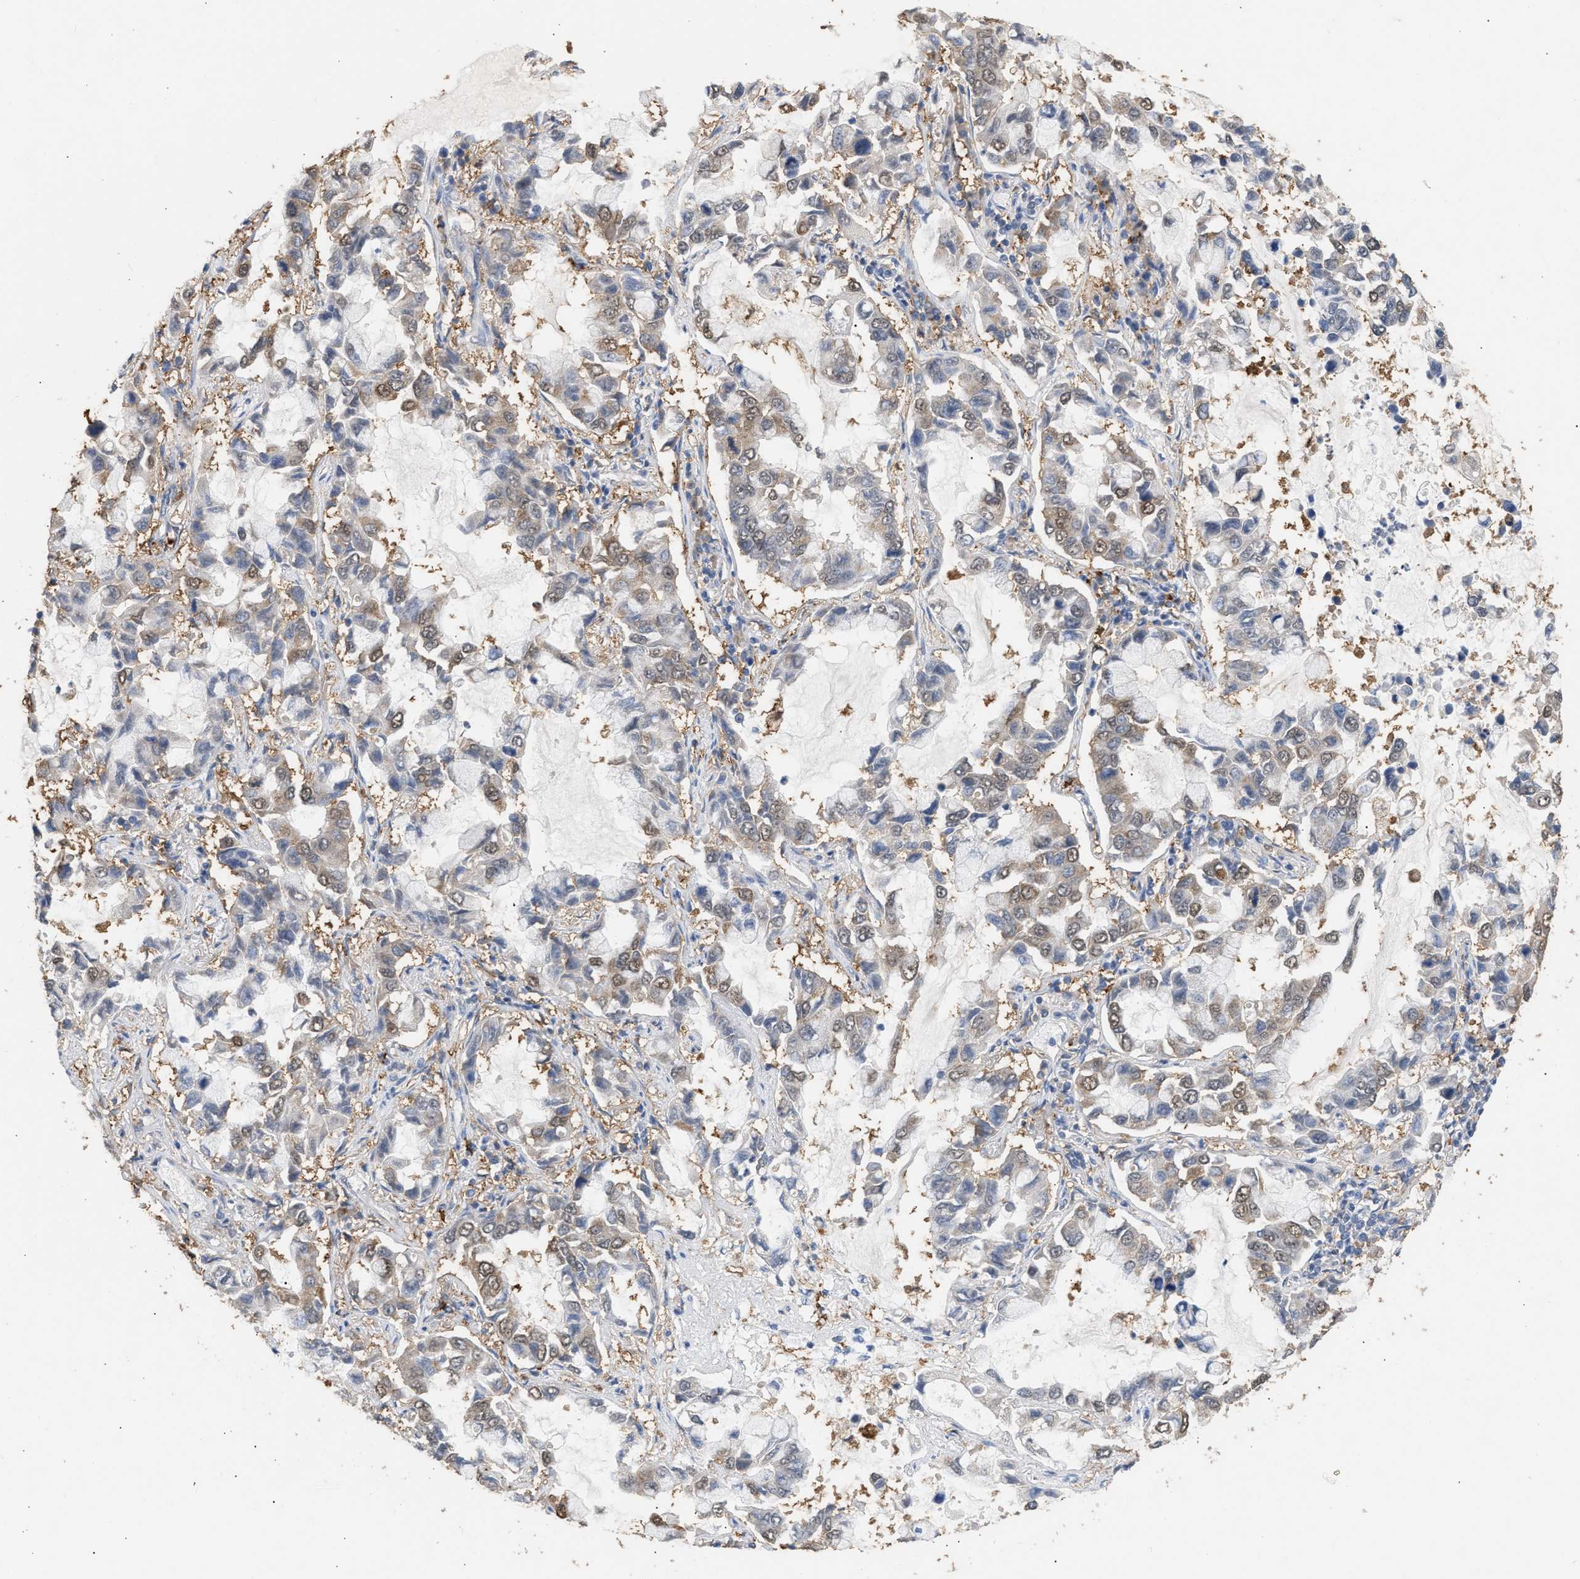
{"staining": {"intensity": "weak", "quantity": "<25%", "location": "cytoplasmic/membranous"}, "tissue": "lung cancer", "cell_type": "Tumor cells", "image_type": "cancer", "snomed": [{"axis": "morphology", "description": "Adenocarcinoma, NOS"}, {"axis": "topography", "description": "Lung"}], "caption": "An IHC micrograph of lung adenocarcinoma is shown. There is no staining in tumor cells of lung adenocarcinoma.", "gene": "GCN1", "patient": {"sex": "male", "age": 64}}